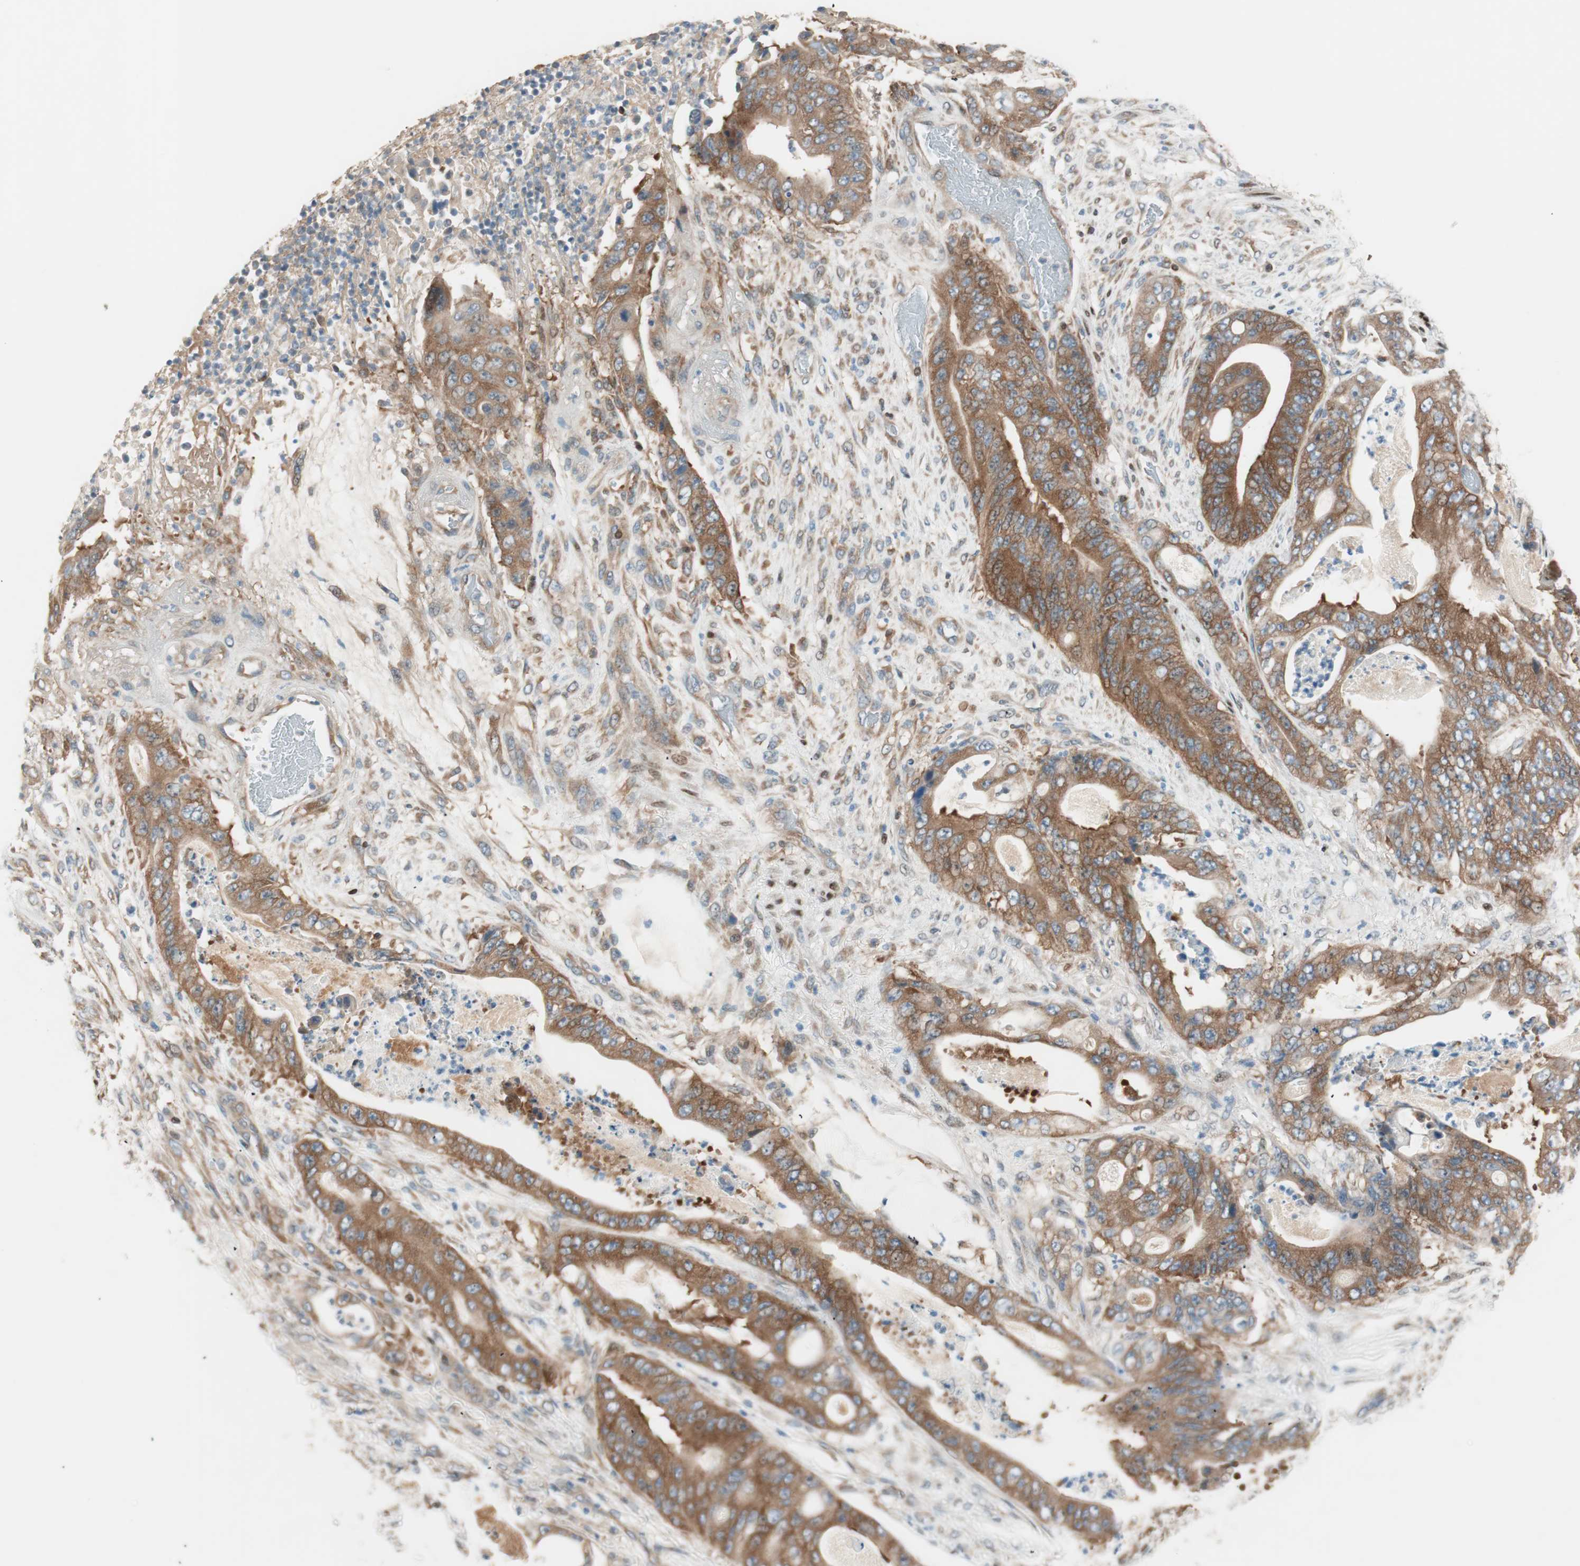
{"staining": {"intensity": "strong", "quantity": ">75%", "location": "cytoplasmic/membranous"}, "tissue": "stomach cancer", "cell_type": "Tumor cells", "image_type": "cancer", "snomed": [{"axis": "morphology", "description": "Adenocarcinoma, NOS"}, {"axis": "topography", "description": "Stomach"}], "caption": "The histopathology image shows a brown stain indicating the presence of a protein in the cytoplasmic/membranous of tumor cells in stomach adenocarcinoma. Using DAB (3,3'-diaminobenzidine) (brown) and hematoxylin (blue) stains, captured at high magnification using brightfield microscopy.", "gene": "BIN1", "patient": {"sex": "female", "age": 73}}